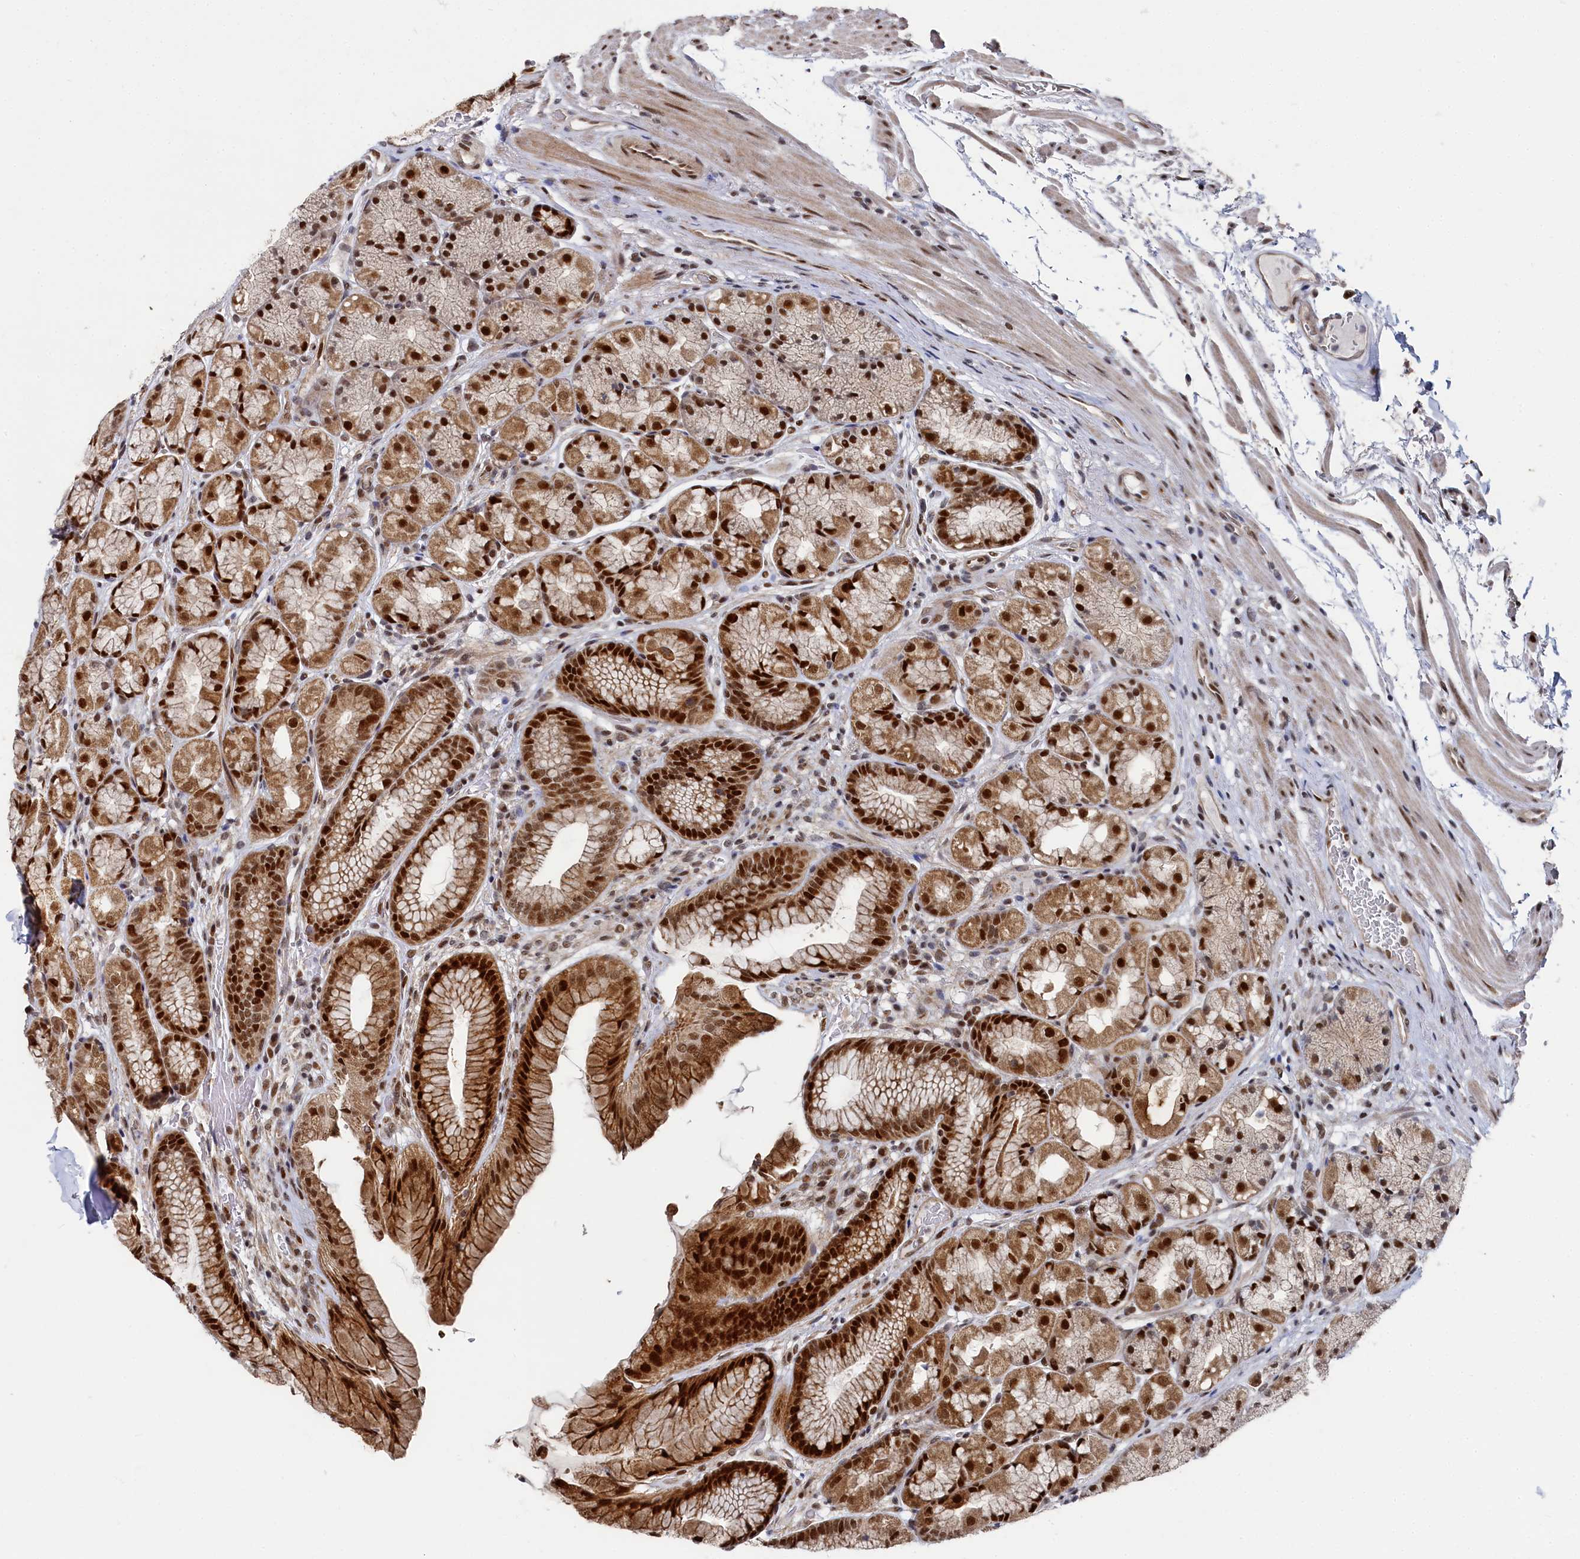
{"staining": {"intensity": "strong", "quantity": ">75%", "location": "cytoplasmic/membranous,nuclear"}, "tissue": "stomach", "cell_type": "Glandular cells", "image_type": "normal", "snomed": [{"axis": "morphology", "description": "Normal tissue, NOS"}, {"axis": "topography", "description": "Stomach"}], "caption": "Protein expression analysis of unremarkable stomach shows strong cytoplasmic/membranous,nuclear expression in approximately >75% of glandular cells.", "gene": "BUB3", "patient": {"sex": "male", "age": 63}}